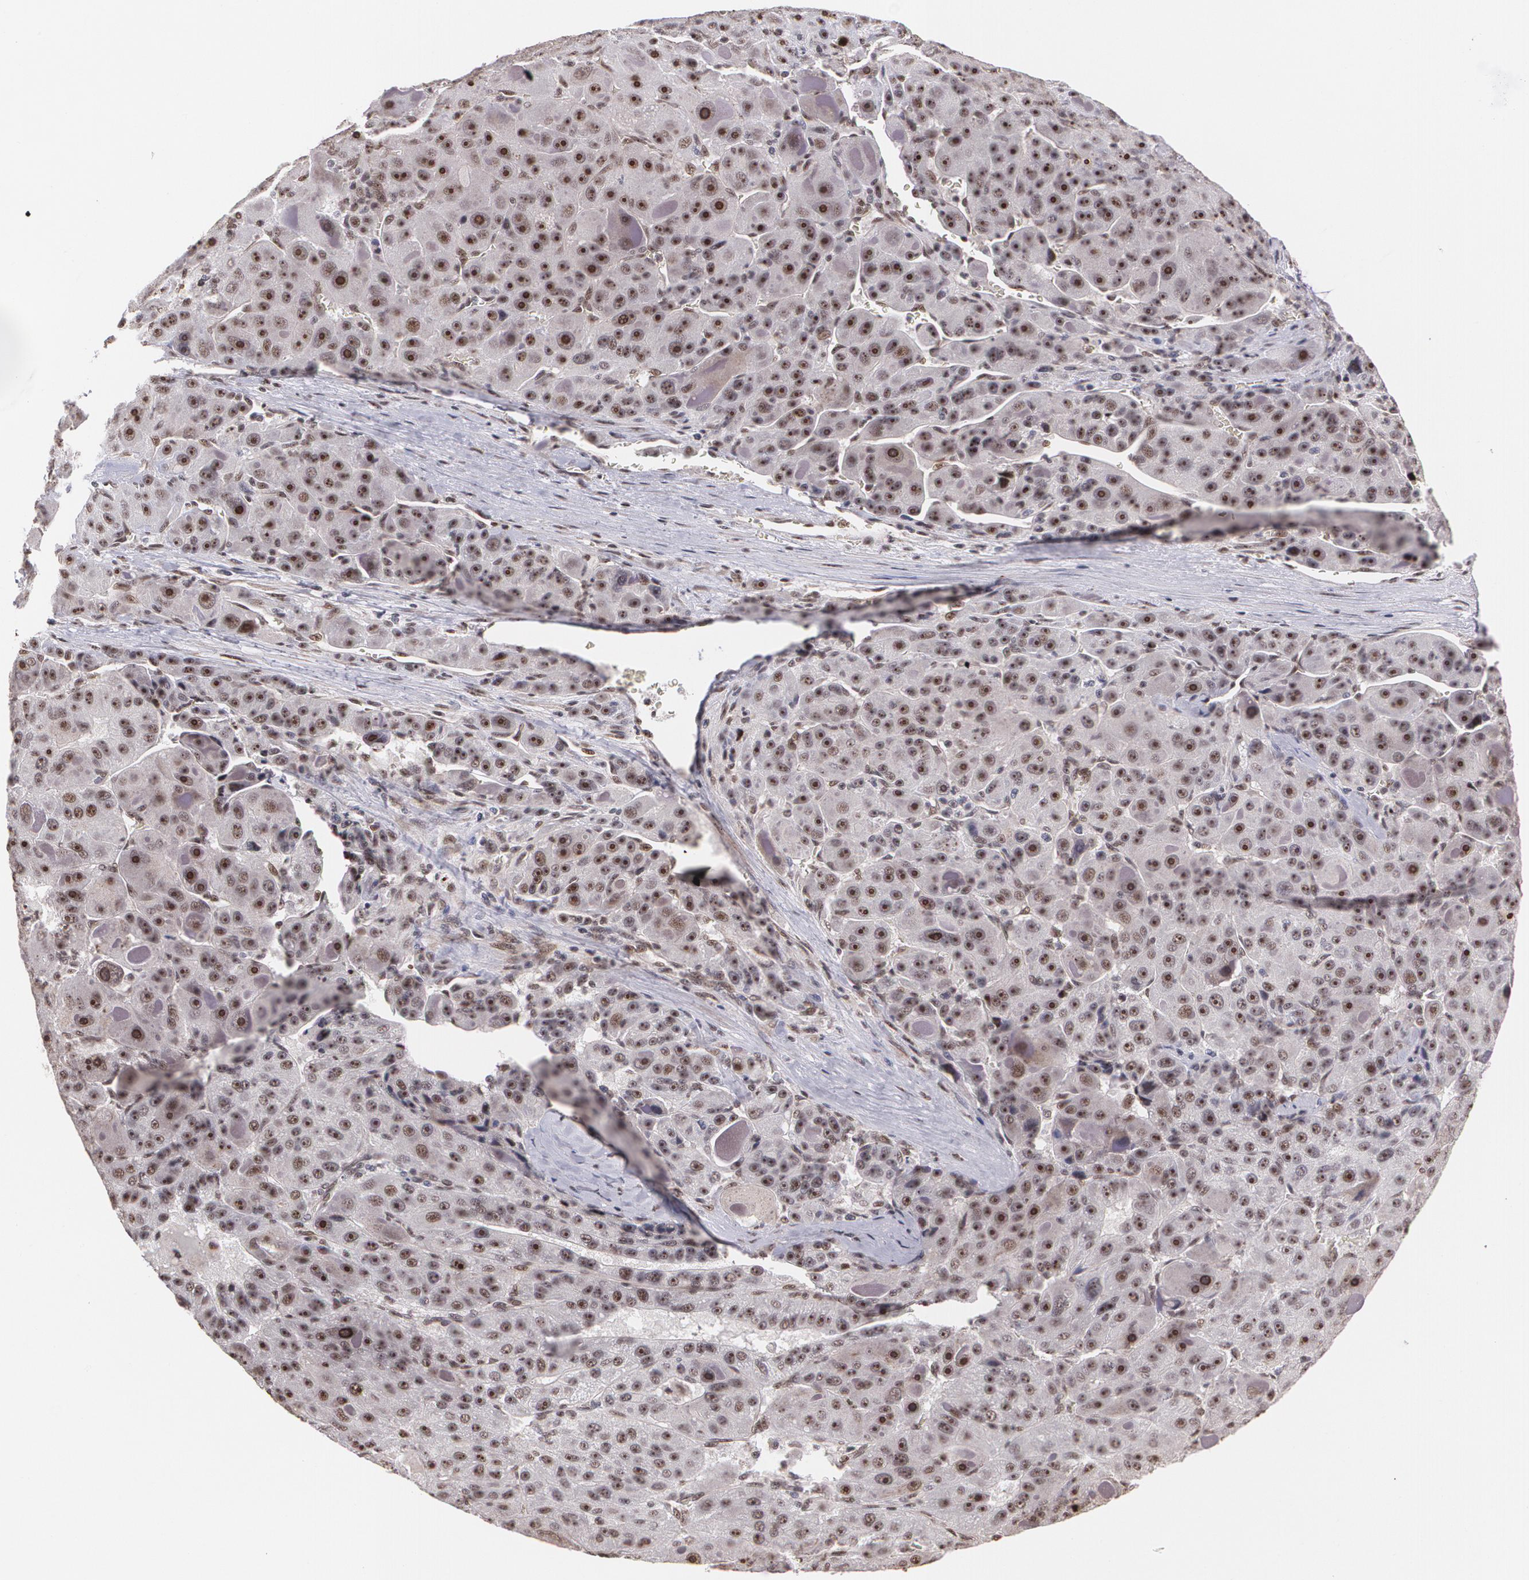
{"staining": {"intensity": "moderate", "quantity": ">75%", "location": "cytoplasmic/membranous,nuclear"}, "tissue": "liver cancer", "cell_type": "Tumor cells", "image_type": "cancer", "snomed": [{"axis": "morphology", "description": "Carcinoma, Hepatocellular, NOS"}, {"axis": "topography", "description": "Liver"}], "caption": "A micrograph of human liver cancer (hepatocellular carcinoma) stained for a protein displays moderate cytoplasmic/membranous and nuclear brown staining in tumor cells.", "gene": "C6orf15", "patient": {"sex": "male", "age": 76}}